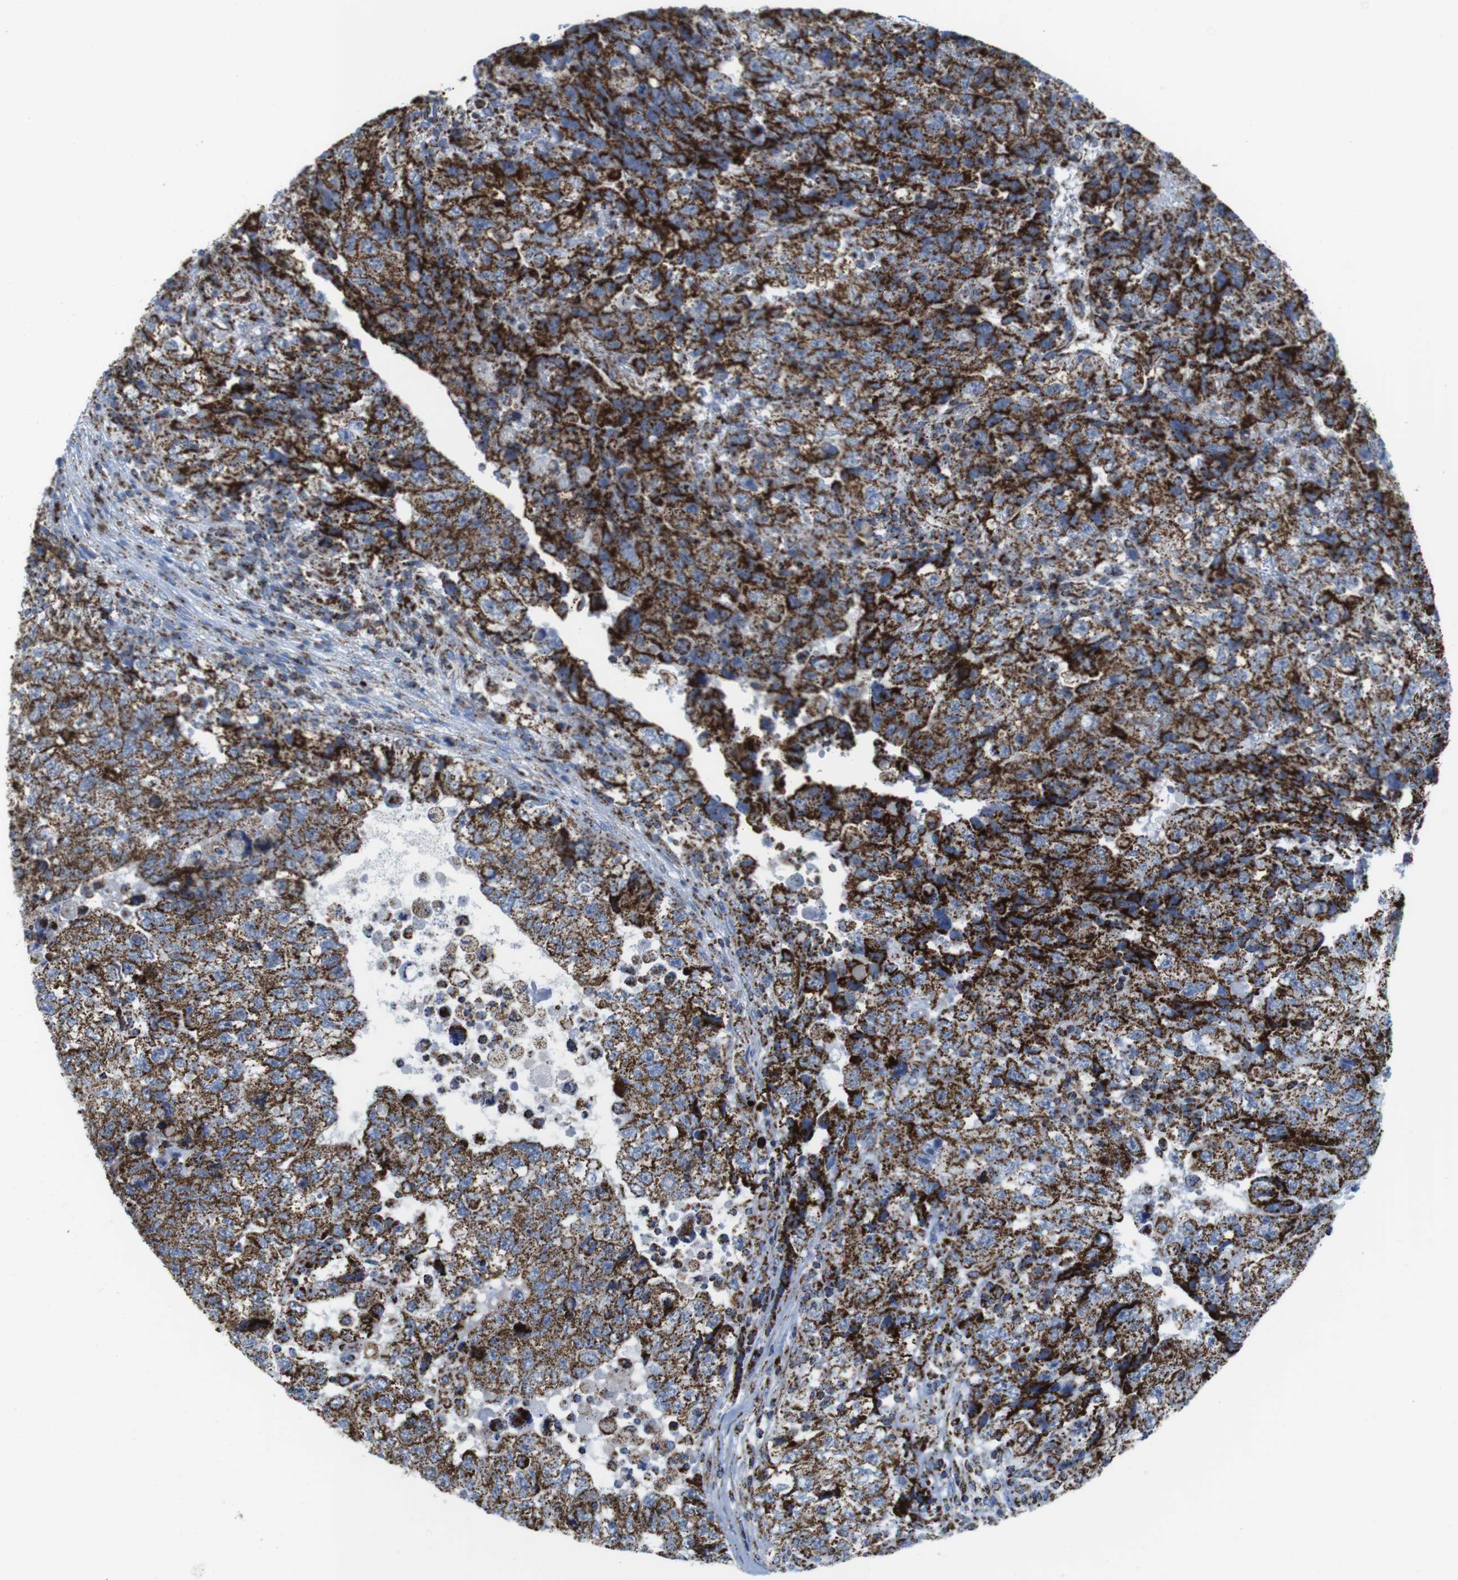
{"staining": {"intensity": "strong", "quantity": ">75%", "location": "cytoplasmic/membranous"}, "tissue": "testis cancer", "cell_type": "Tumor cells", "image_type": "cancer", "snomed": [{"axis": "morphology", "description": "Carcinoma, Embryonal, NOS"}, {"axis": "topography", "description": "Testis"}], "caption": "About >75% of tumor cells in testis cancer (embryonal carcinoma) demonstrate strong cytoplasmic/membranous protein expression as visualized by brown immunohistochemical staining.", "gene": "ATP5PO", "patient": {"sex": "male", "age": 36}}